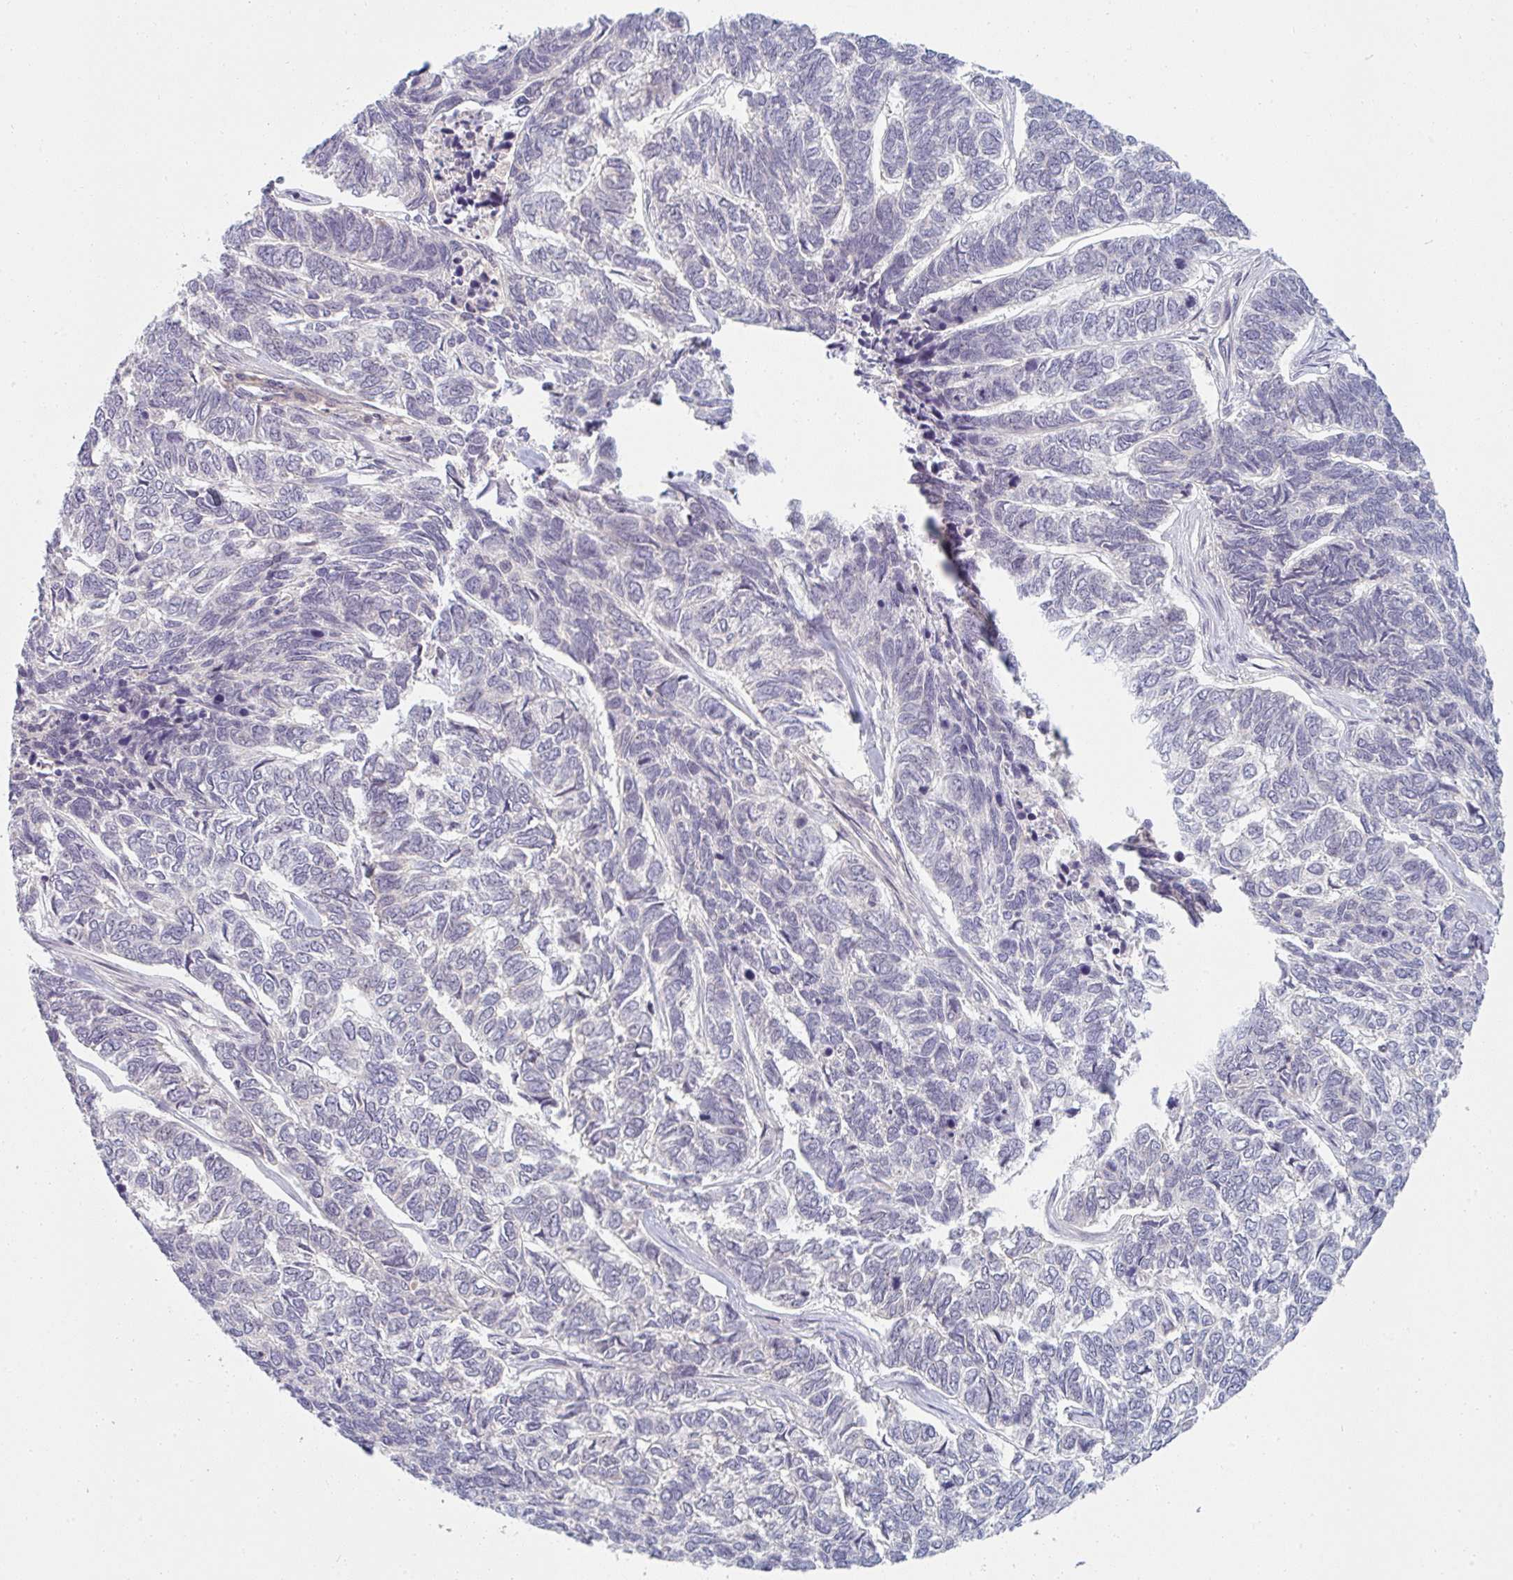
{"staining": {"intensity": "negative", "quantity": "none", "location": "none"}, "tissue": "skin cancer", "cell_type": "Tumor cells", "image_type": "cancer", "snomed": [{"axis": "morphology", "description": "Basal cell carcinoma"}, {"axis": "topography", "description": "Skin"}], "caption": "Tumor cells are negative for brown protein staining in basal cell carcinoma (skin).", "gene": "PPFIA4", "patient": {"sex": "female", "age": 65}}